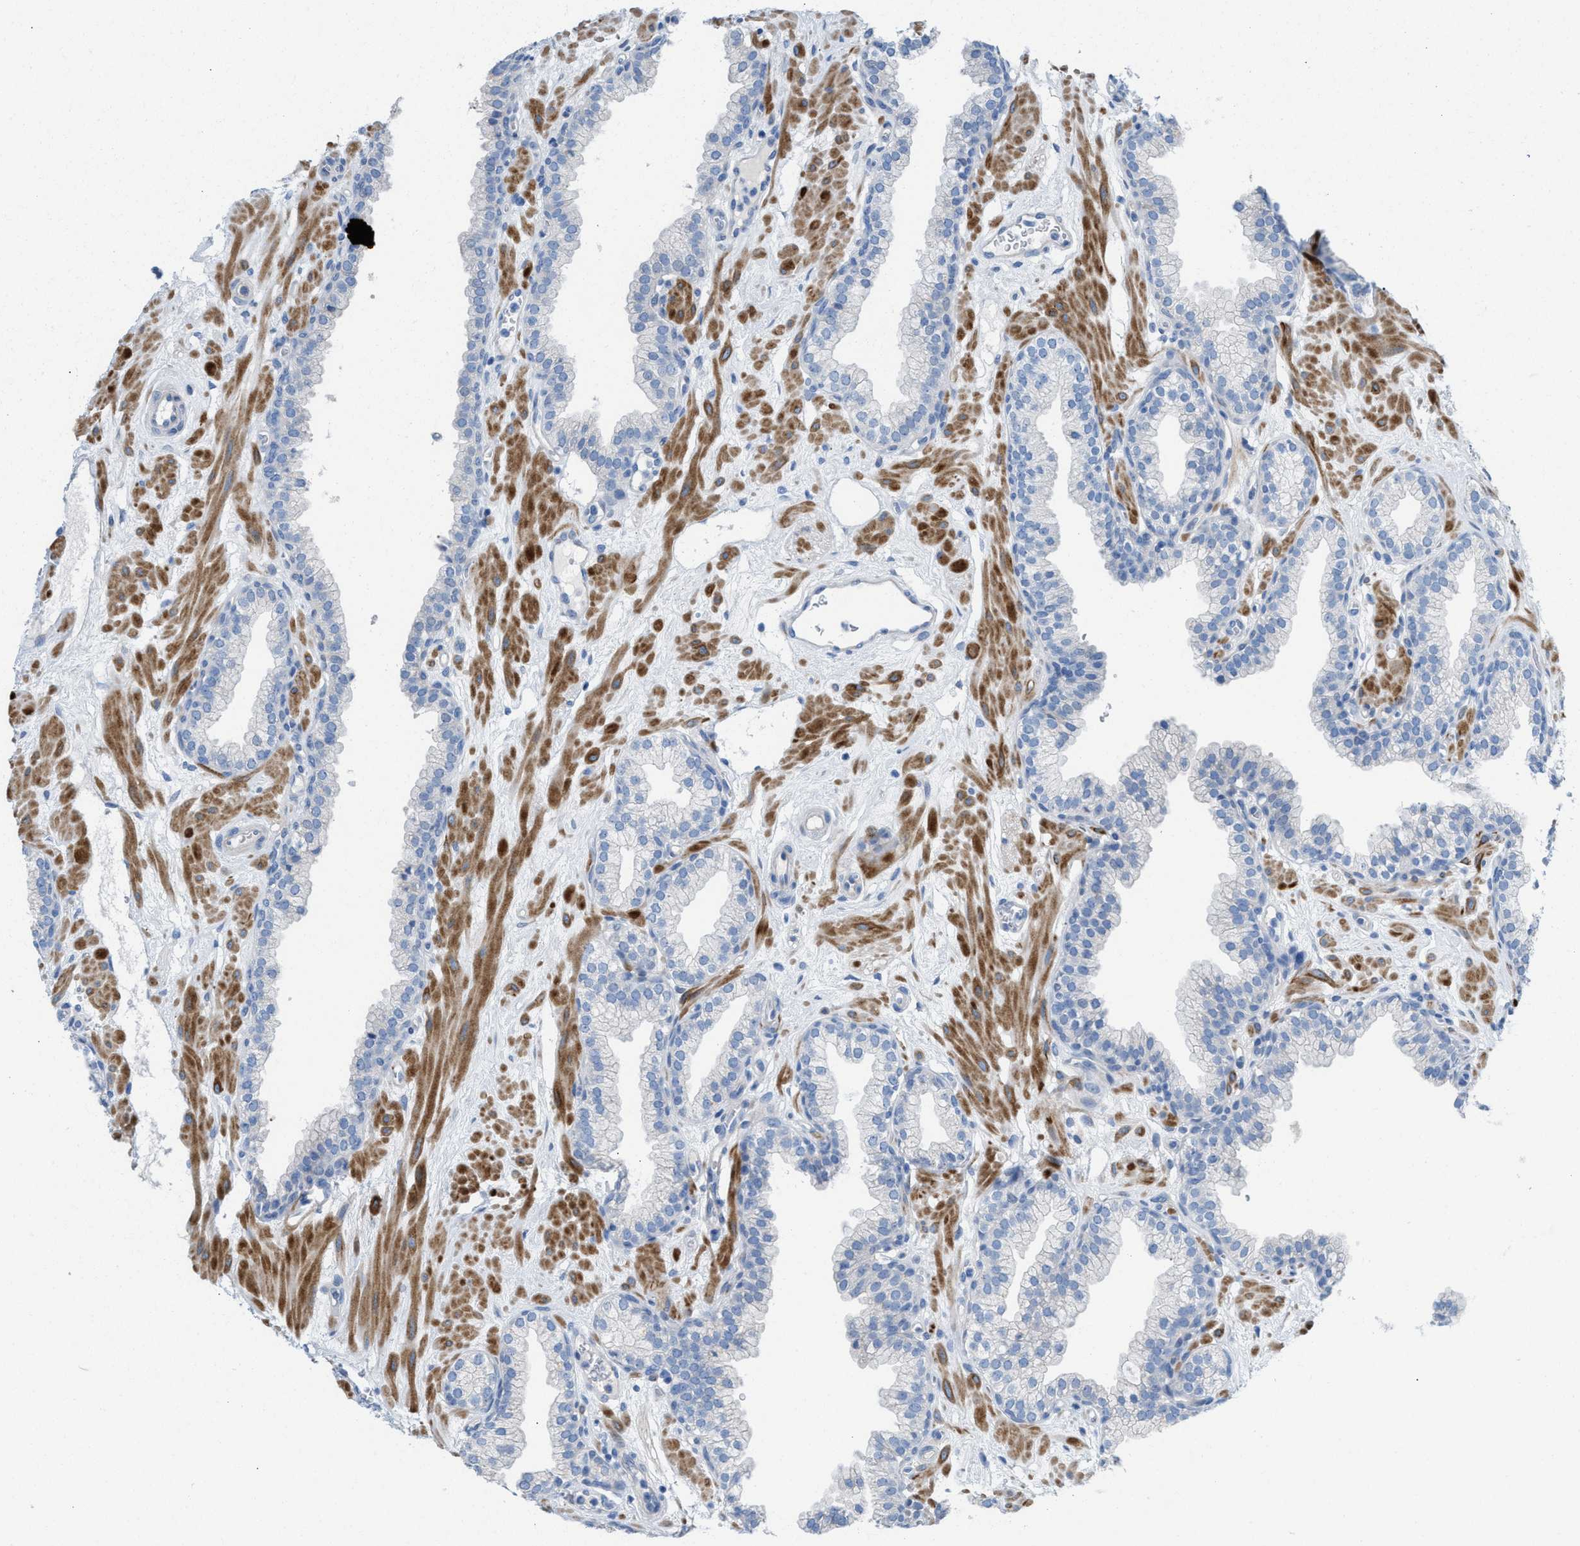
{"staining": {"intensity": "negative", "quantity": "none", "location": "none"}, "tissue": "prostate", "cell_type": "Glandular cells", "image_type": "normal", "snomed": [{"axis": "morphology", "description": "Normal tissue, NOS"}, {"axis": "morphology", "description": "Urothelial carcinoma, Low grade"}, {"axis": "topography", "description": "Urinary bladder"}, {"axis": "topography", "description": "Prostate"}], "caption": "High power microscopy photomicrograph of an IHC image of normal prostate, revealing no significant positivity in glandular cells.", "gene": "MPP3", "patient": {"sex": "male", "age": 60}}